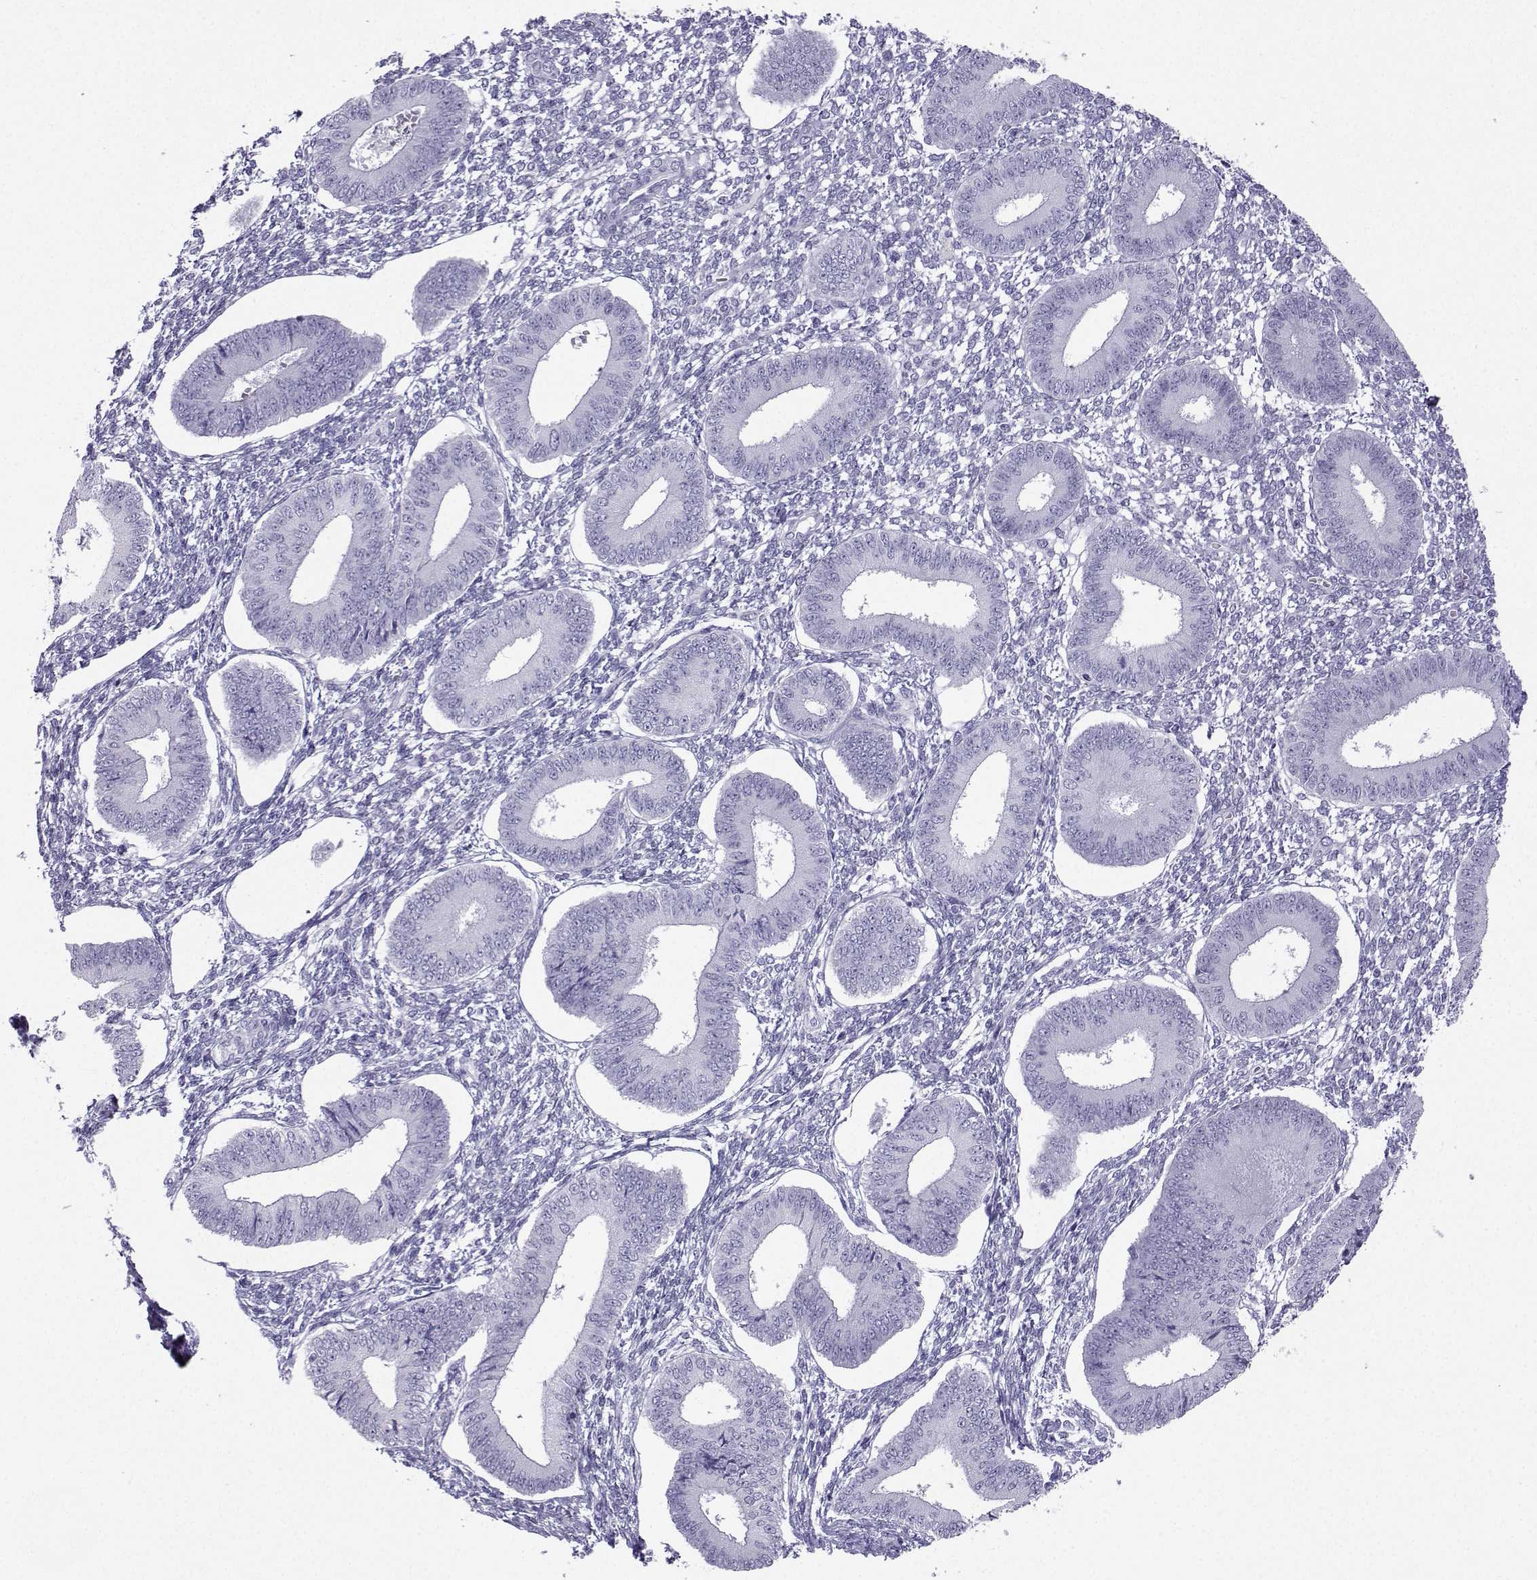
{"staining": {"intensity": "negative", "quantity": "none", "location": "none"}, "tissue": "endometrium", "cell_type": "Cells in endometrial stroma", "image_type": "normal", "snomed": [{"axis": "morphology", "description": "Normal tissue, NOS"}, {"axis": "topography", "description": "Endometrium"}], "caption": "High power microscopy photomicrograph of an immunohistochemistry micrograph of benign endometrium, revealing no significant positivity in cells in endometrial stroma. The staining is performed using DAB brown chromogen with nuclei counter-stained in using hematoxylin.", "gene": "NEFL", "patient": {"sex": "female", "age": 42}}